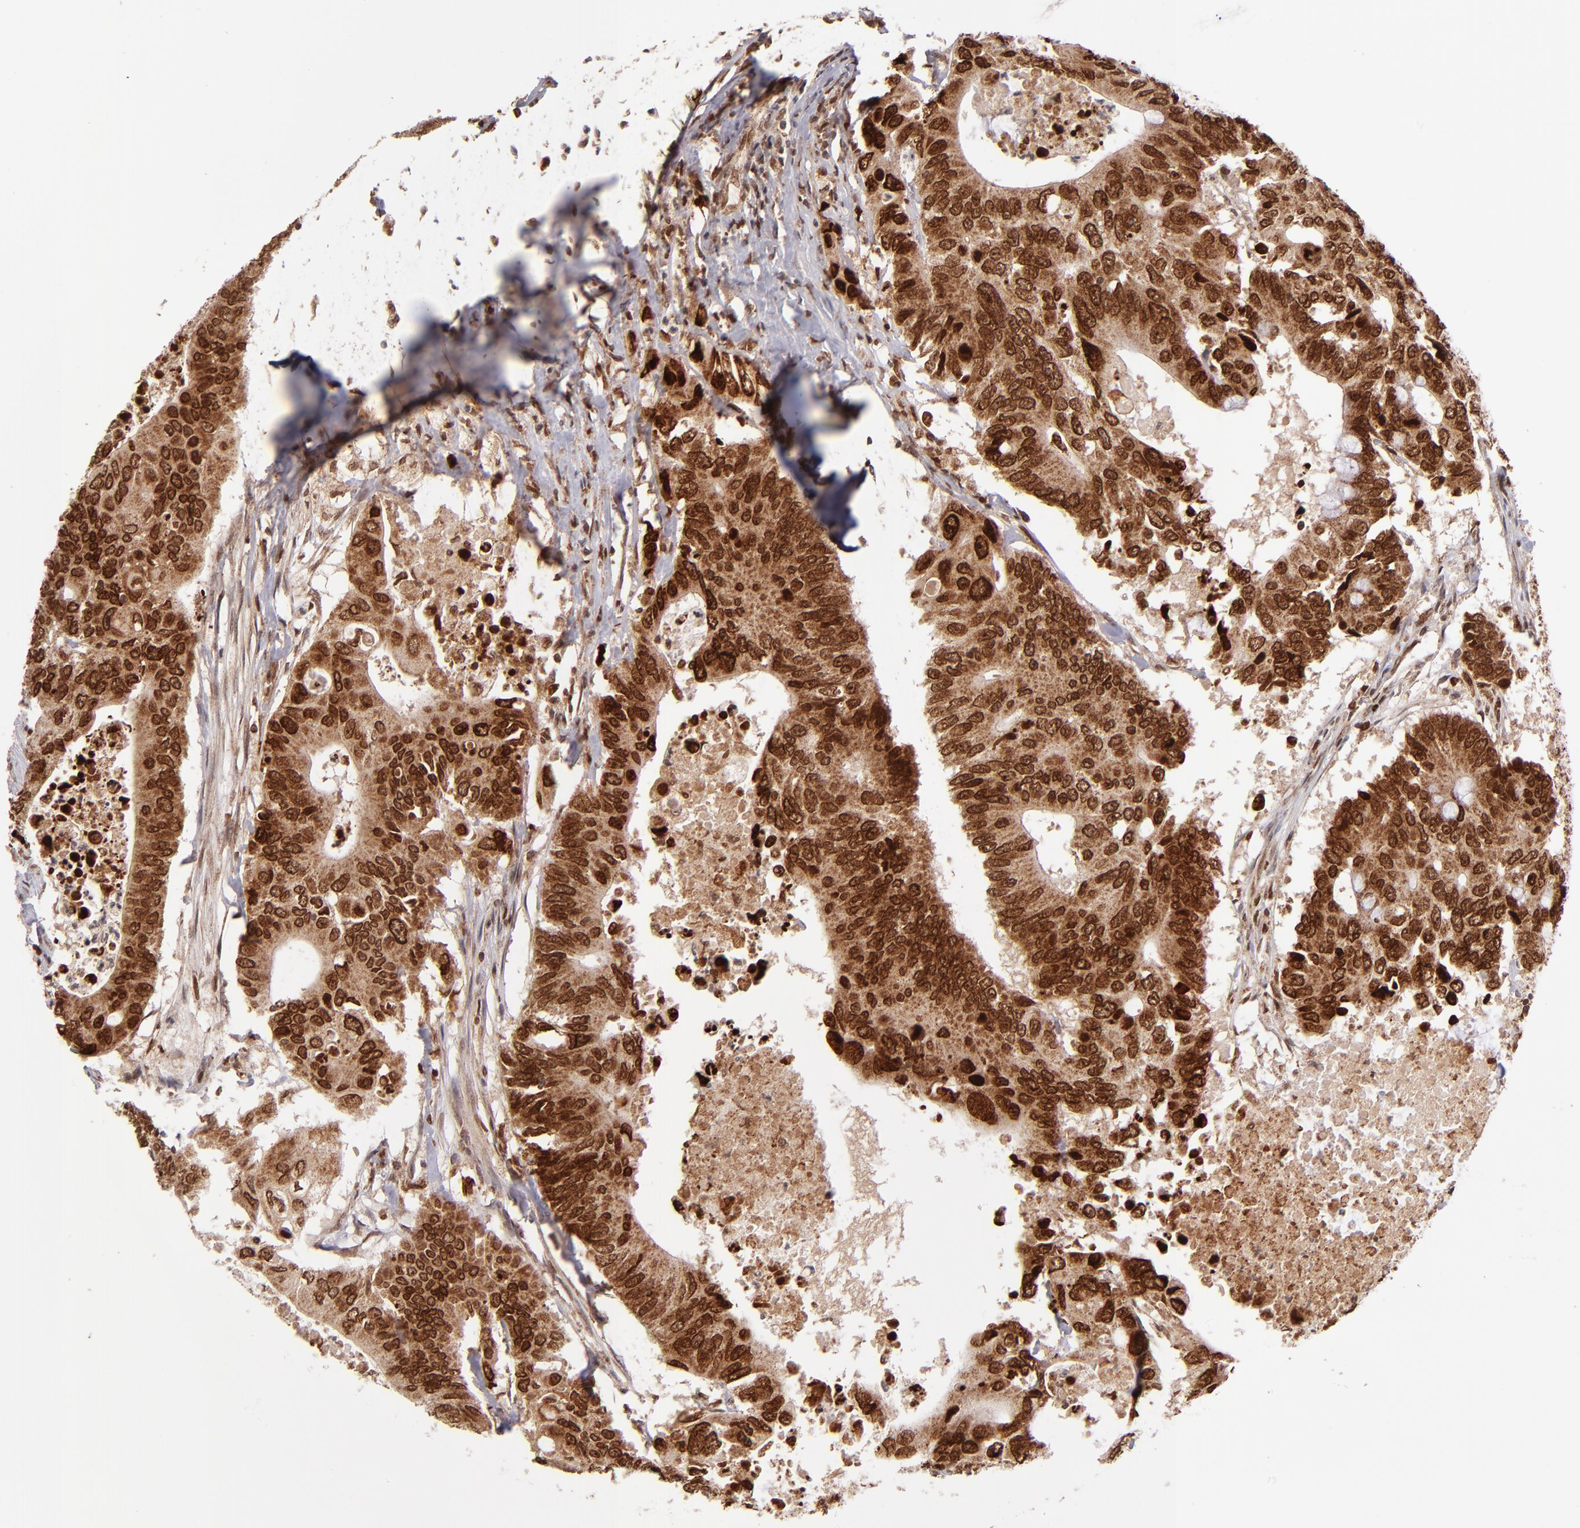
{"staining": {"intensity": "strong", "quantity": ">75%", "location": "cytoplasmic/membranous,nuclear"}, "tissue": "colorectal cancer", "cell_type": "Tumor cells", "image_type": "cancer", "snomed": [{"axis": "morphology", "description": "Adenocarcinoma, NOS"}, {"axis": "topography", "description": "Colon"}], "caption": "Protein expression analysis of human adenocarcinoma (colorectal) reveals strong cytoplasmic/membranous and nuclear positivity in about >75% of tumor cells.", "gene": "TOP1MT", "patient": {"sex": "male", "age": 71}}